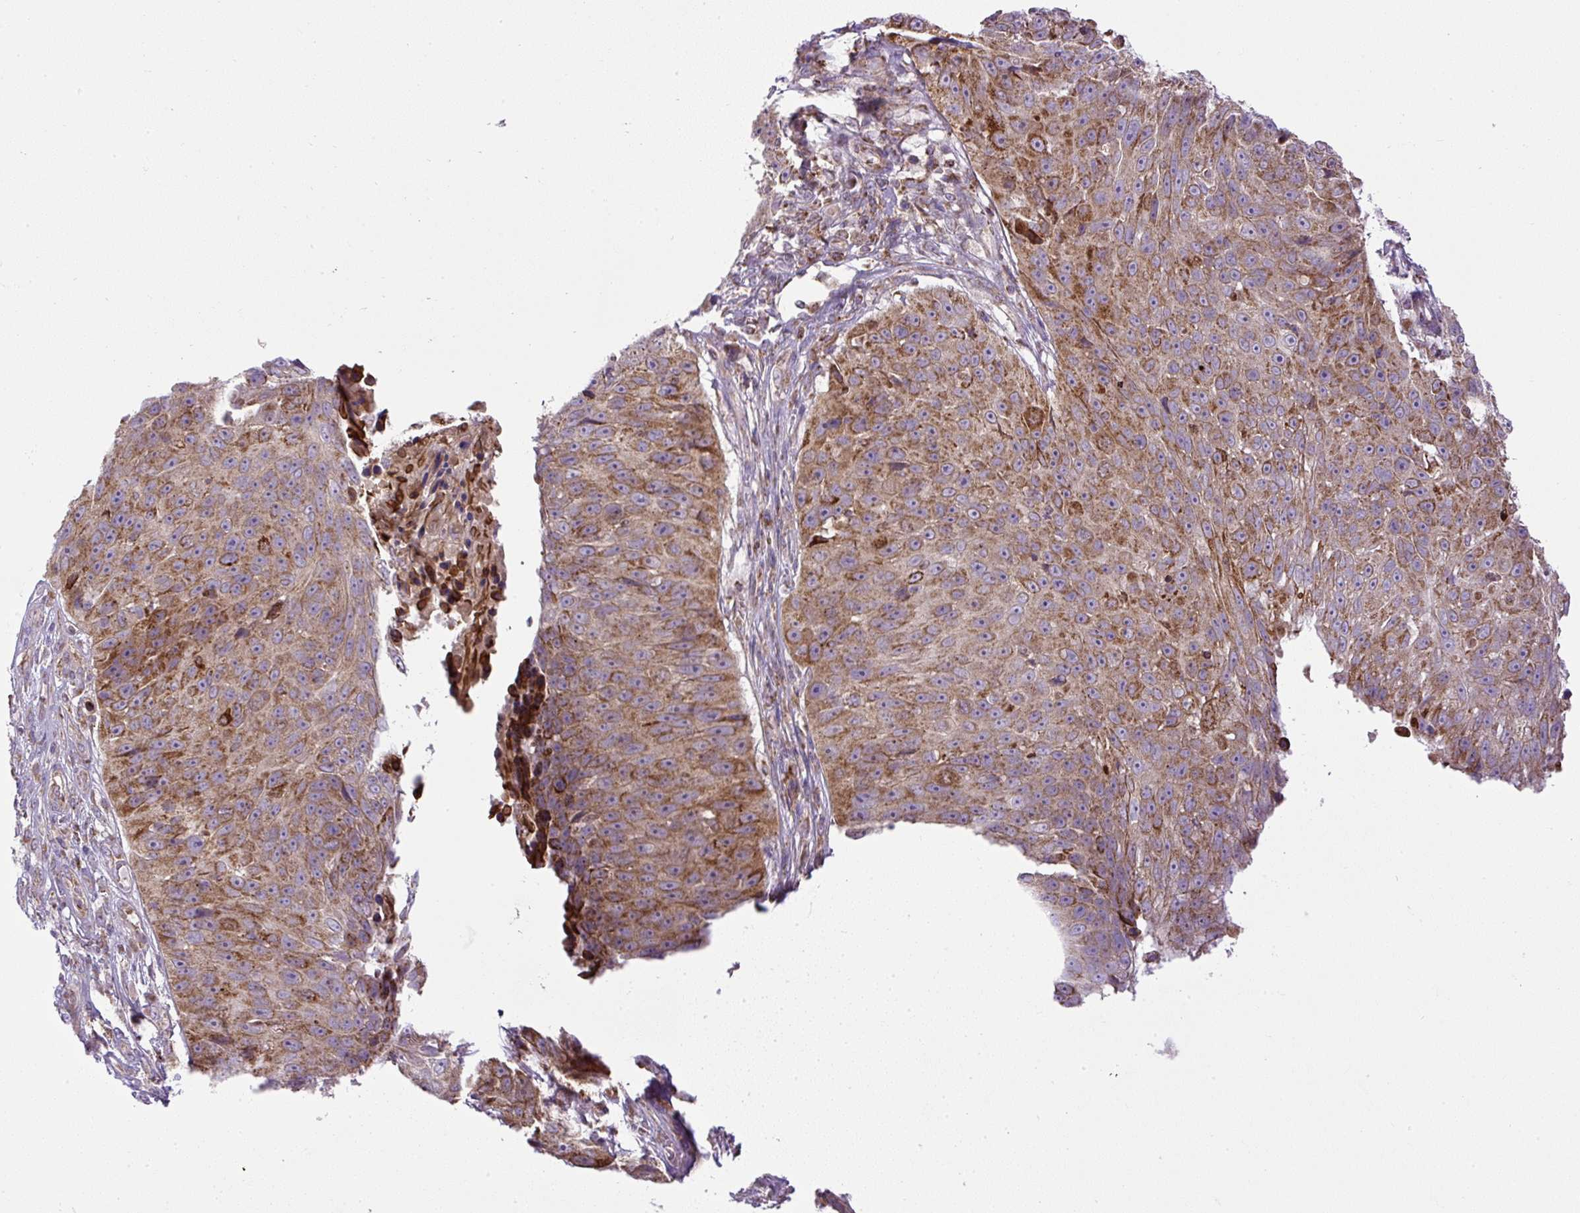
{"staining": {"intensity": "moderate", "quantity": ">75%", "location": "cytoplasmic/membranous"}, "tissue": "skin cancer", "cell_type": "Tumor cells", "image_type": "cancer", "snomed": [{"axis": "morphology", "description": "Squamous cell carcinoma, NOS"}, {"axis": "topography", "description": "Skin"}], "caption": "DAB (3,3'-diaminobenzidine) immunohistochemical staining of human squamous cell carcinoma (skin) shows moderate cytoplasmic/membranous protein staining in approximately >75% of tumor cells.", "gene": "ZNF547", "patient": {"sex": "female", "age": 87}}